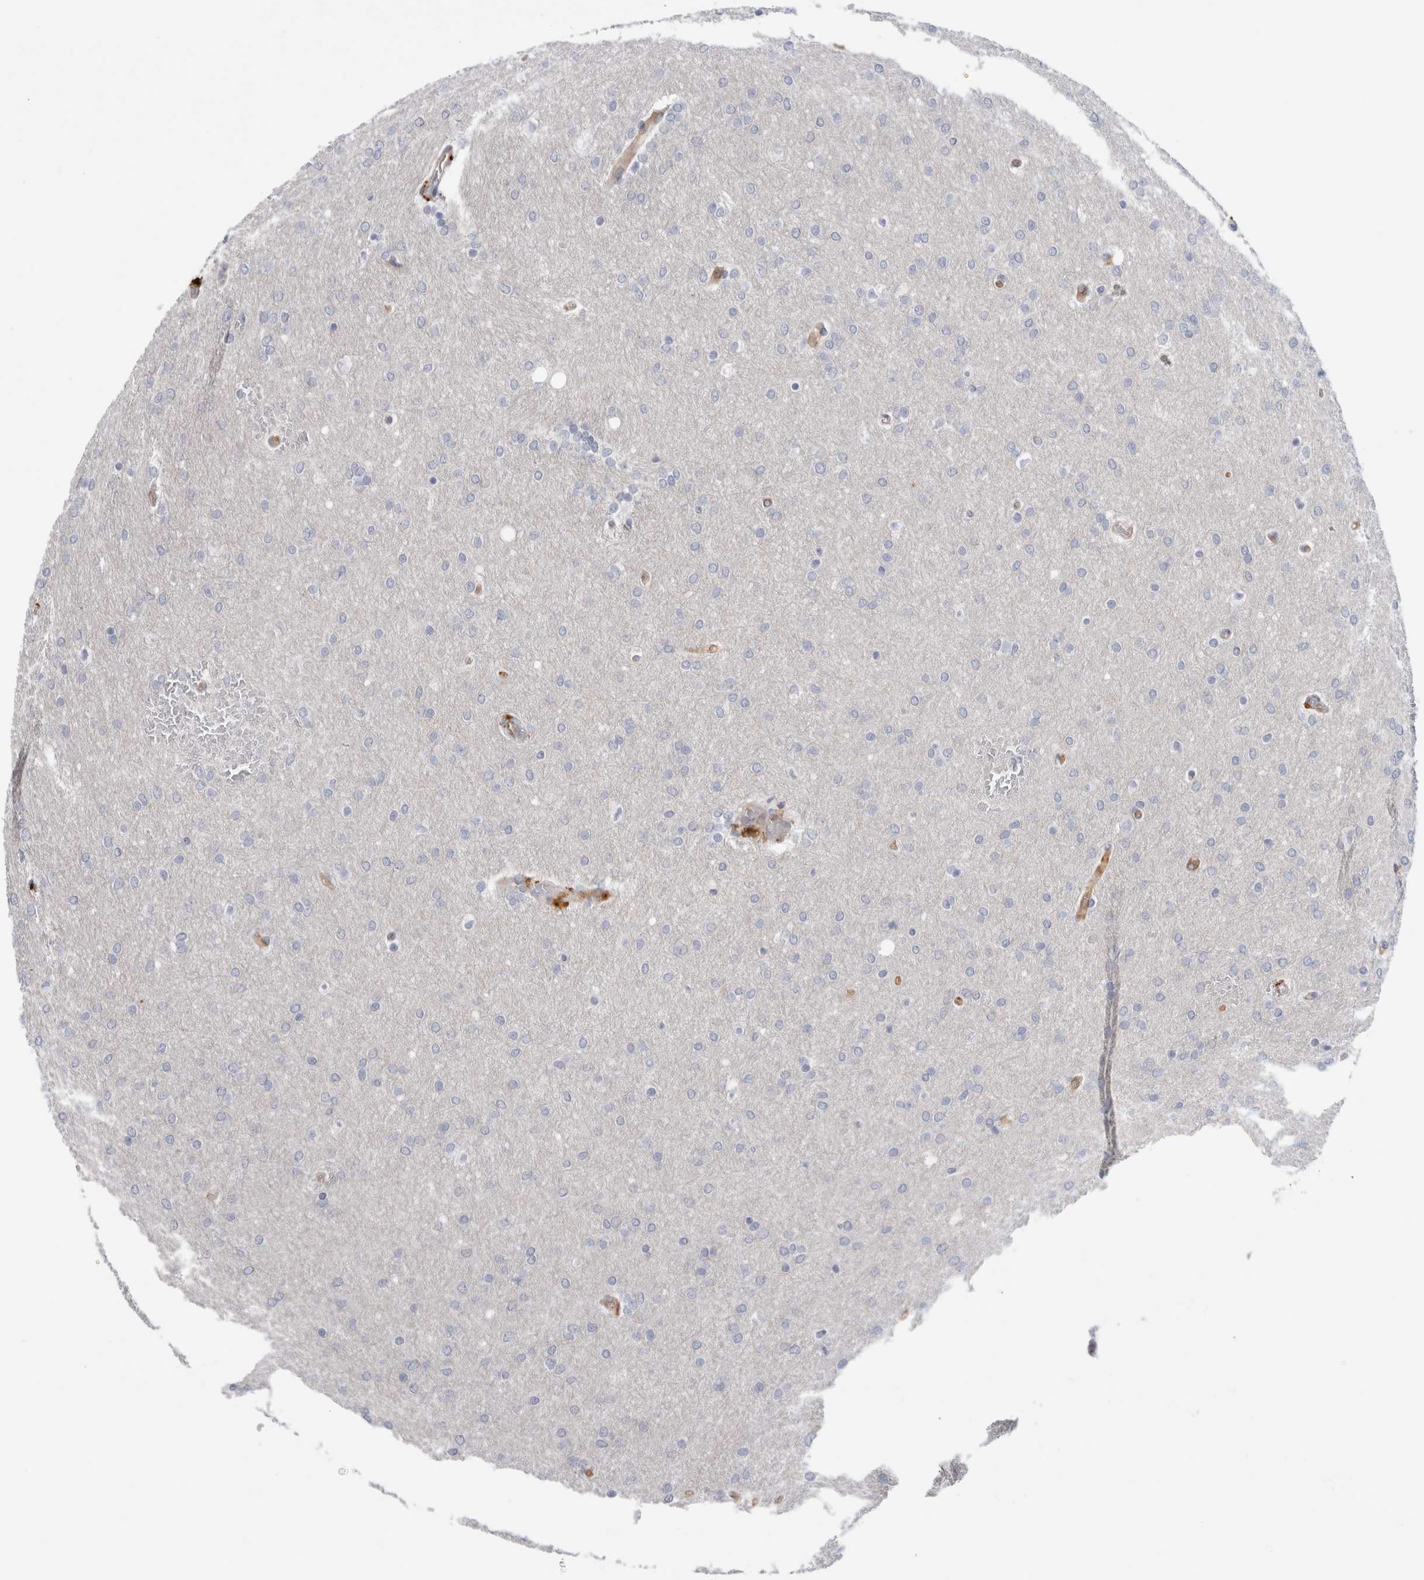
{"staining": {"intensity": "negative", "quantity": "none", "location": "none"}, "tissue": "glioma", "cell_type": "Tumor cells", "image_type": "cancer", "snomed": [{"axis": "morphology", "description": "Glioma, malignant, Low grade"}, {"axis": "topography", "description": "Brain"}], "caption": "High power microscopy micrograph of an IHC micrograph of malignant low-grade glioma, revealing no significant staining in tumor cells.", "gene": "ANKMY1", "patient": {"sex": "female", "age": 37}}